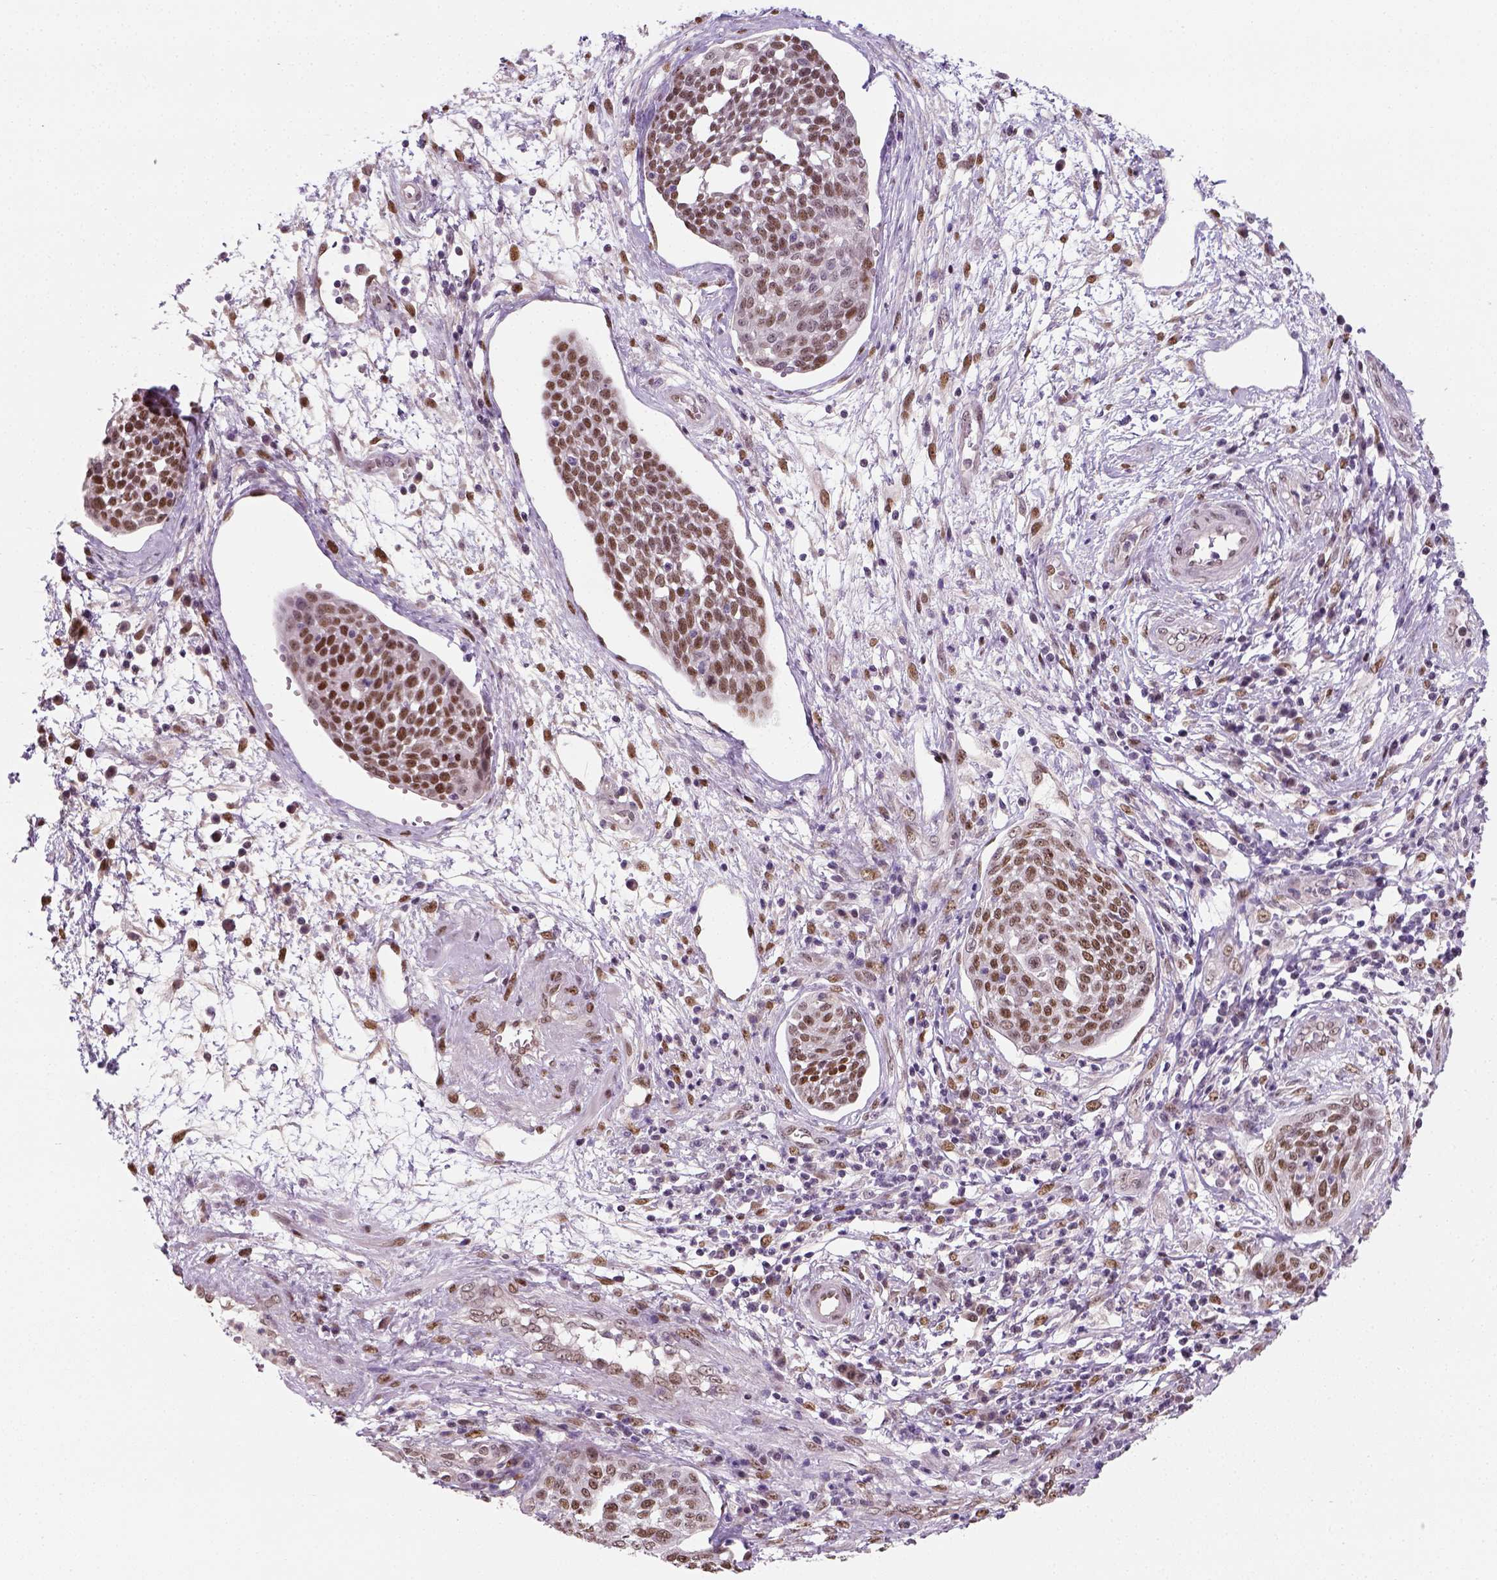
{"staining": {"intensity": "moderate", "quantity": ">75%", "location": "nuclear"}, "tissue": "cervical cancer", "cell_type": "Tumor cells", "image_type": "cancer", "snomed": [{"axis": "morphology", "description": "Squamous cell carcinoma, NOS"}, {"axis": "topography", "description": "Cervix"}], "caption": "Protein staining shows moderate nuclear staining in approximately >75% of tumor cells in cervical cancer.", "gene": "C1orf112", "patient": {"sex": "female", "age": 34}}